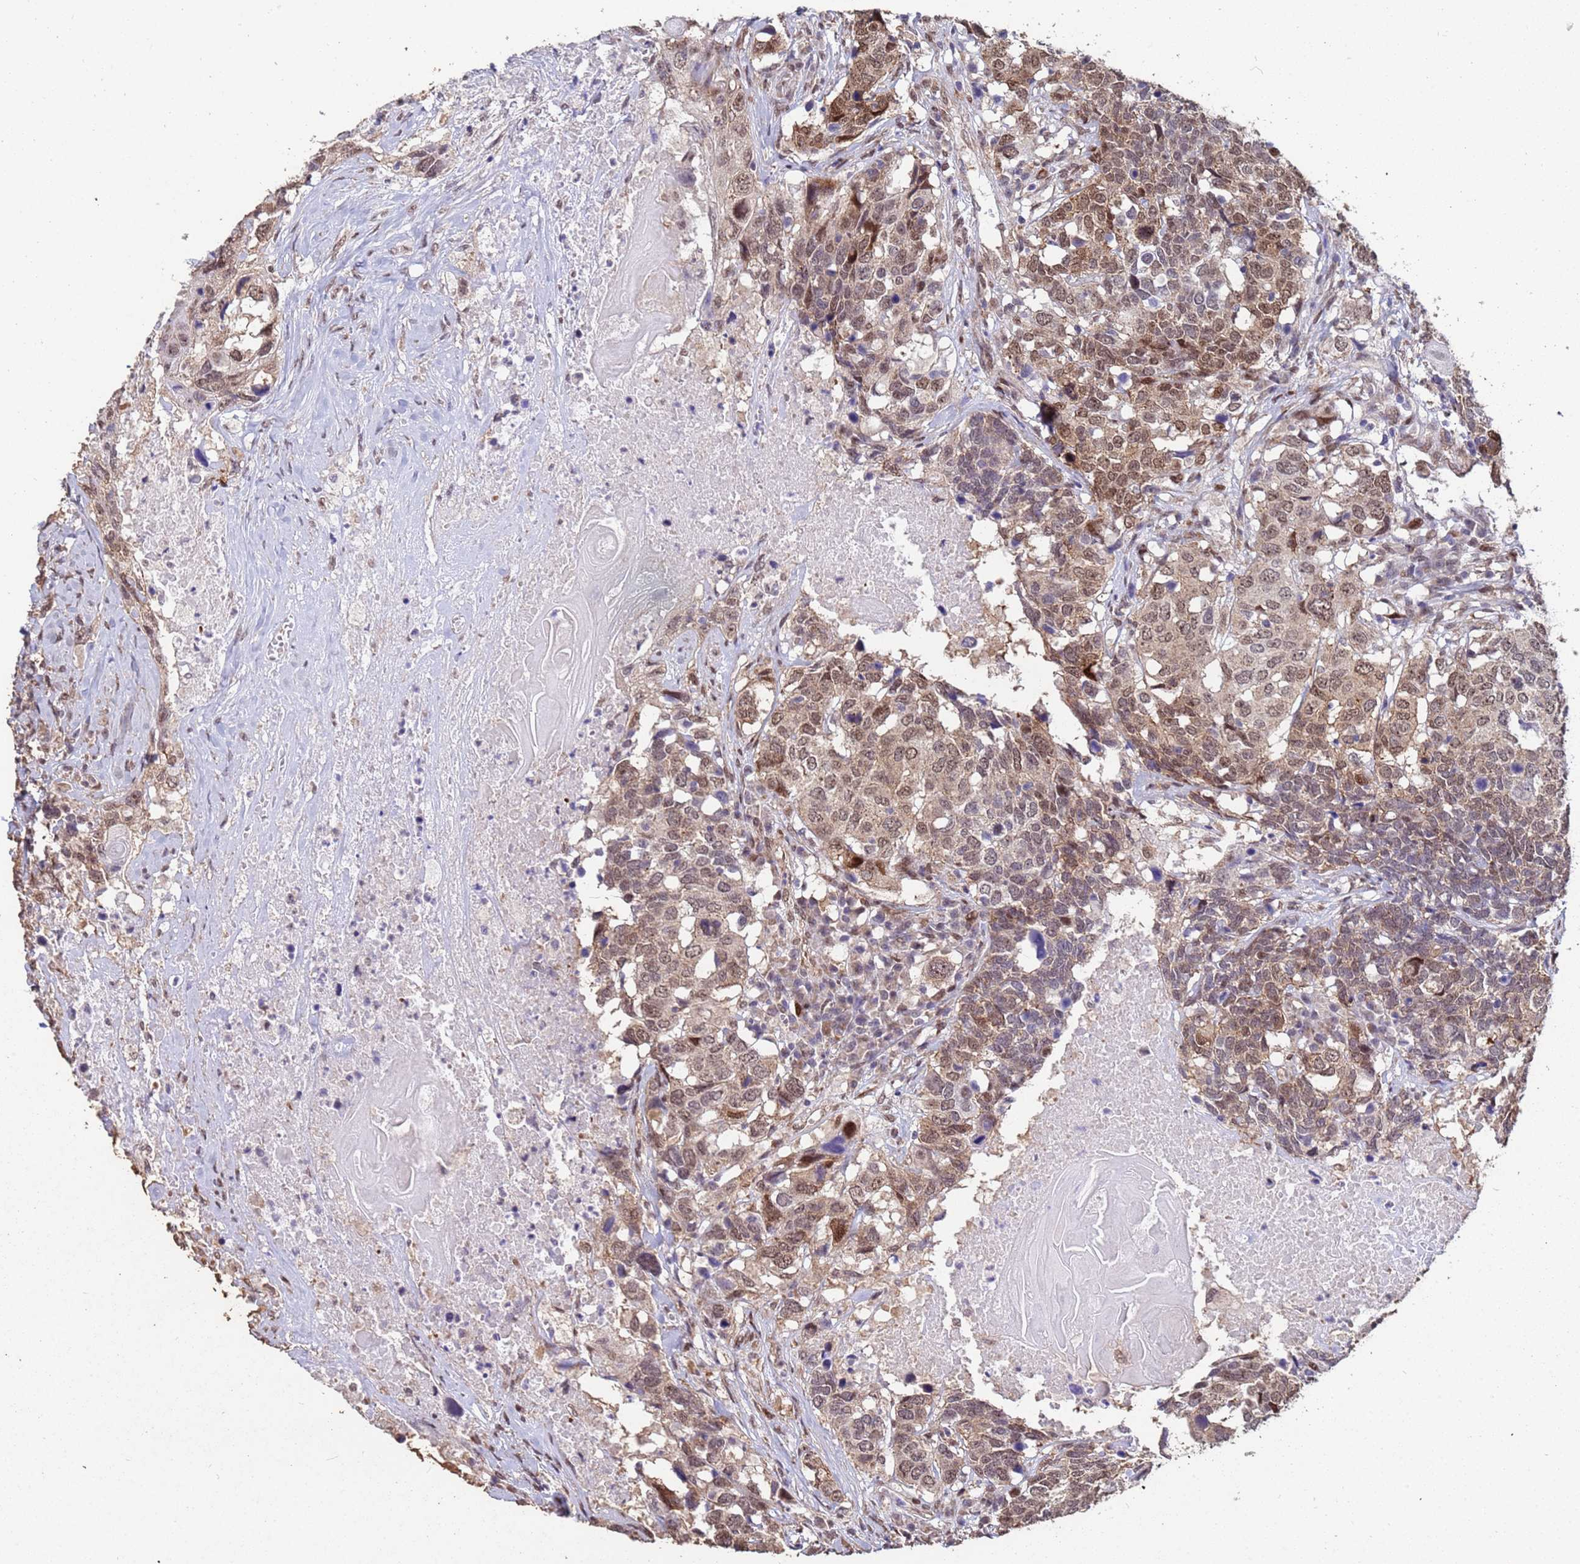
{"staining": {"intensity": "moderate", "quantity": ">75%", "location": "cytoplasmic/membranous,nuclear"}, "tissue": "head and neck cancer", "cell_type": "Tumor cells", "image_type": "cancer", "snomed": [{"axis": "morphology", "description": "Squamous cell carcinoma, NOS"}, {"axis": "topography", "description": "Head-Neck"}], "caption": "This micrograph demonstrates head and neck cancer (squamous cell carcinoma) stained with immunohistochemistry to label a protein in brown. The cytoplasmic/membranous and nuclear of tumor cells show moderate positivity for the protein. Nuclei are counter-stained blue.", "gene": "TRIP6", "patient": {"sex": "male", "age": 66}}